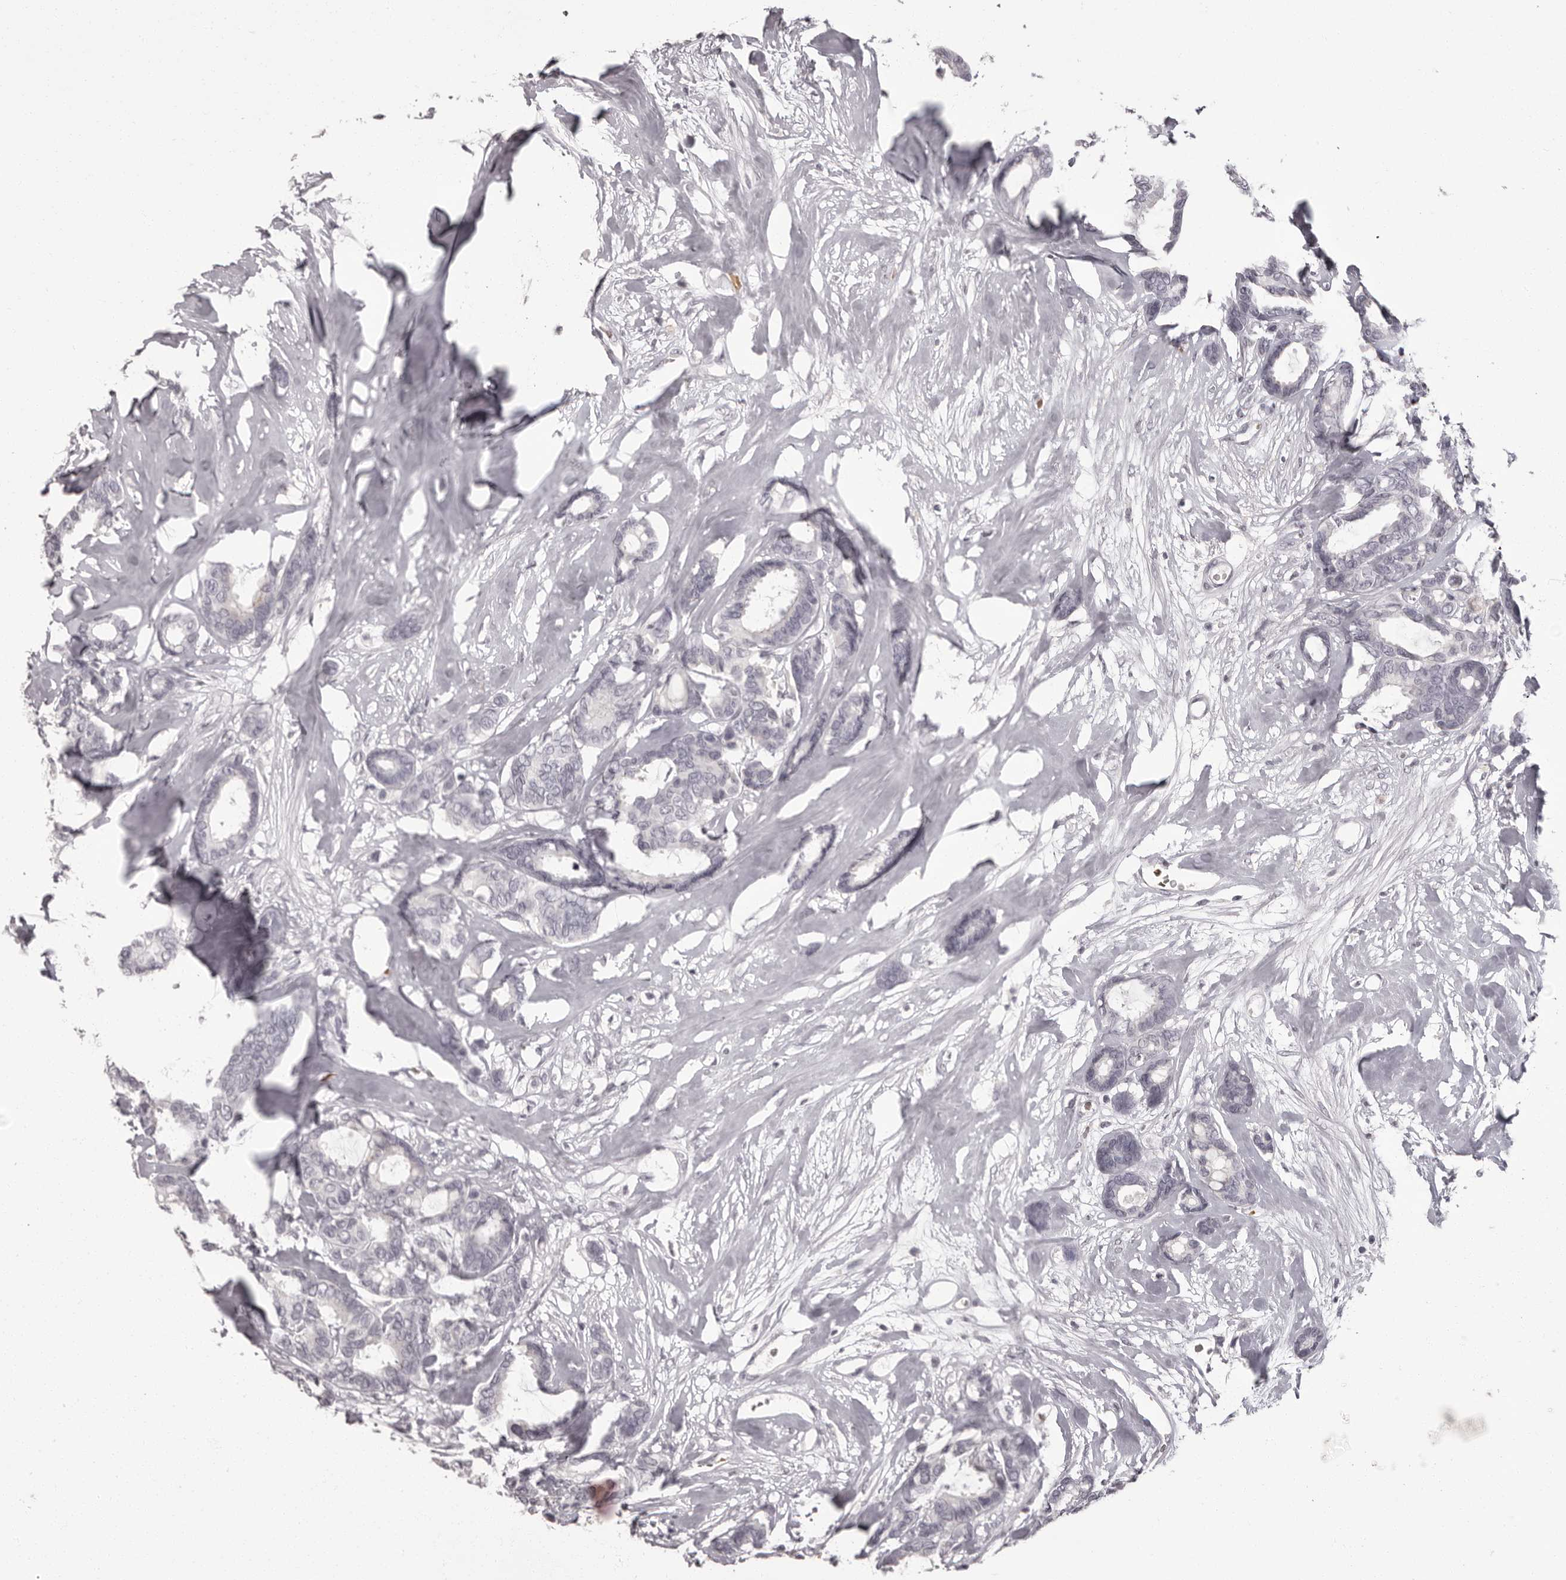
{"staining": {"intensity": "negative", "quantity": "none", "location": "none"}, "tissue": "breast cancer", "cell_type": "Tumor cells", "image_type": "cancer", "snomed": [{"axis": "morphology", "description": "Duct carcinoma"}, {"axis": "topography", "description": "Breast"}], "caption": "Tumor cells are negative for protein expression in human breast cancer (intraductal carcinoma).", "gene": "C8orf74", "patient": {"sex": "female", "age": 87}}